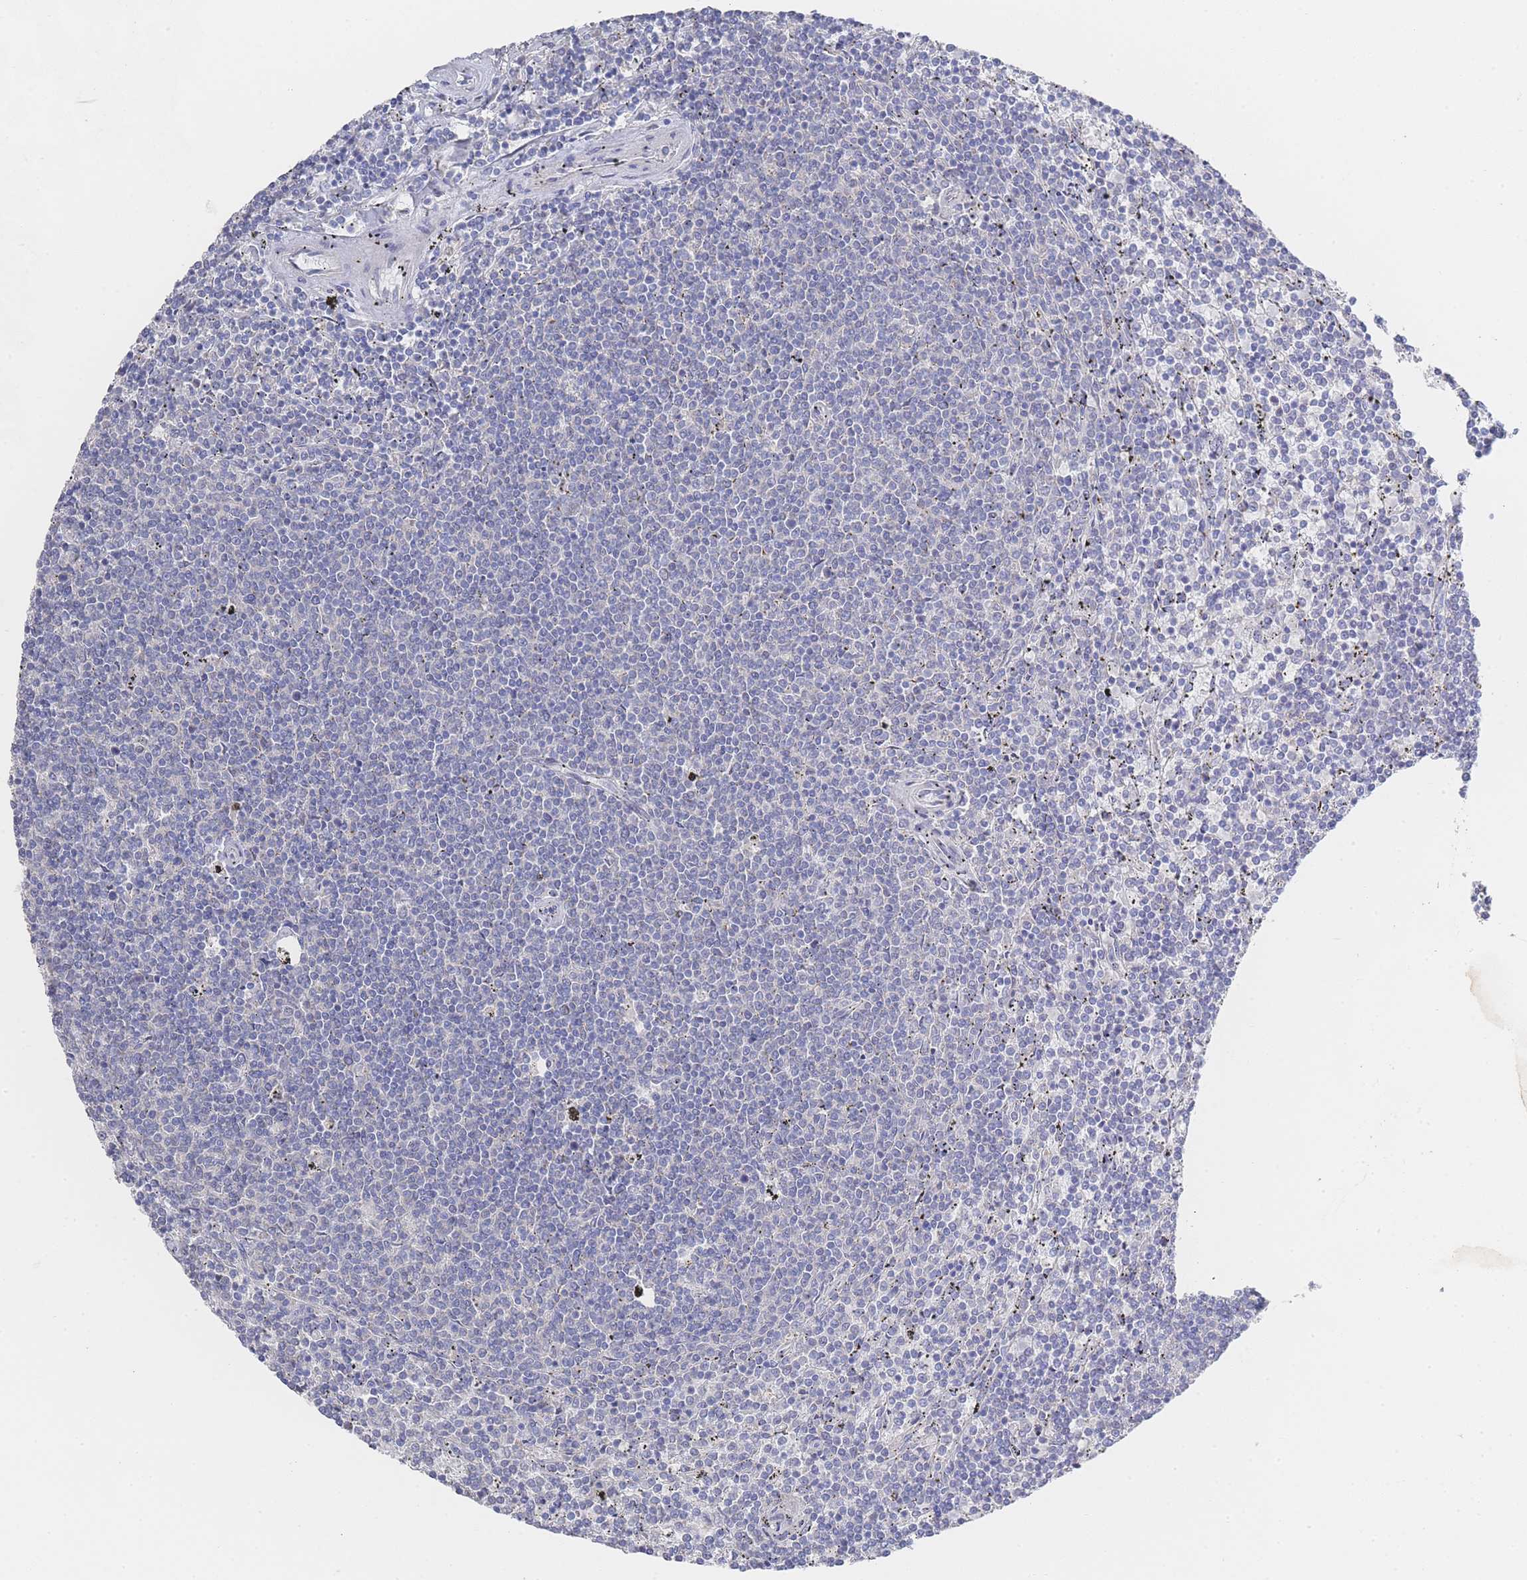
{"staining": {"intensity": "negative", "quantity": "none", "location": "none"}, "tissue": "lymphoma", "cell_type": "Tumor cells", "image_type": "cancer", "snomed": [{"axis": "morphology", "description": "Malignant lymphoma, non-Hodgkin's type, Low grade"}, {"axis": "topography", "description": "Spleen"}], "caption": "Tumor cells show no significant positivity in lymphoma. Nuclei are stained in blue.", "gene": "ZNF142", "patient": {"sex": "female", "age": 50}}